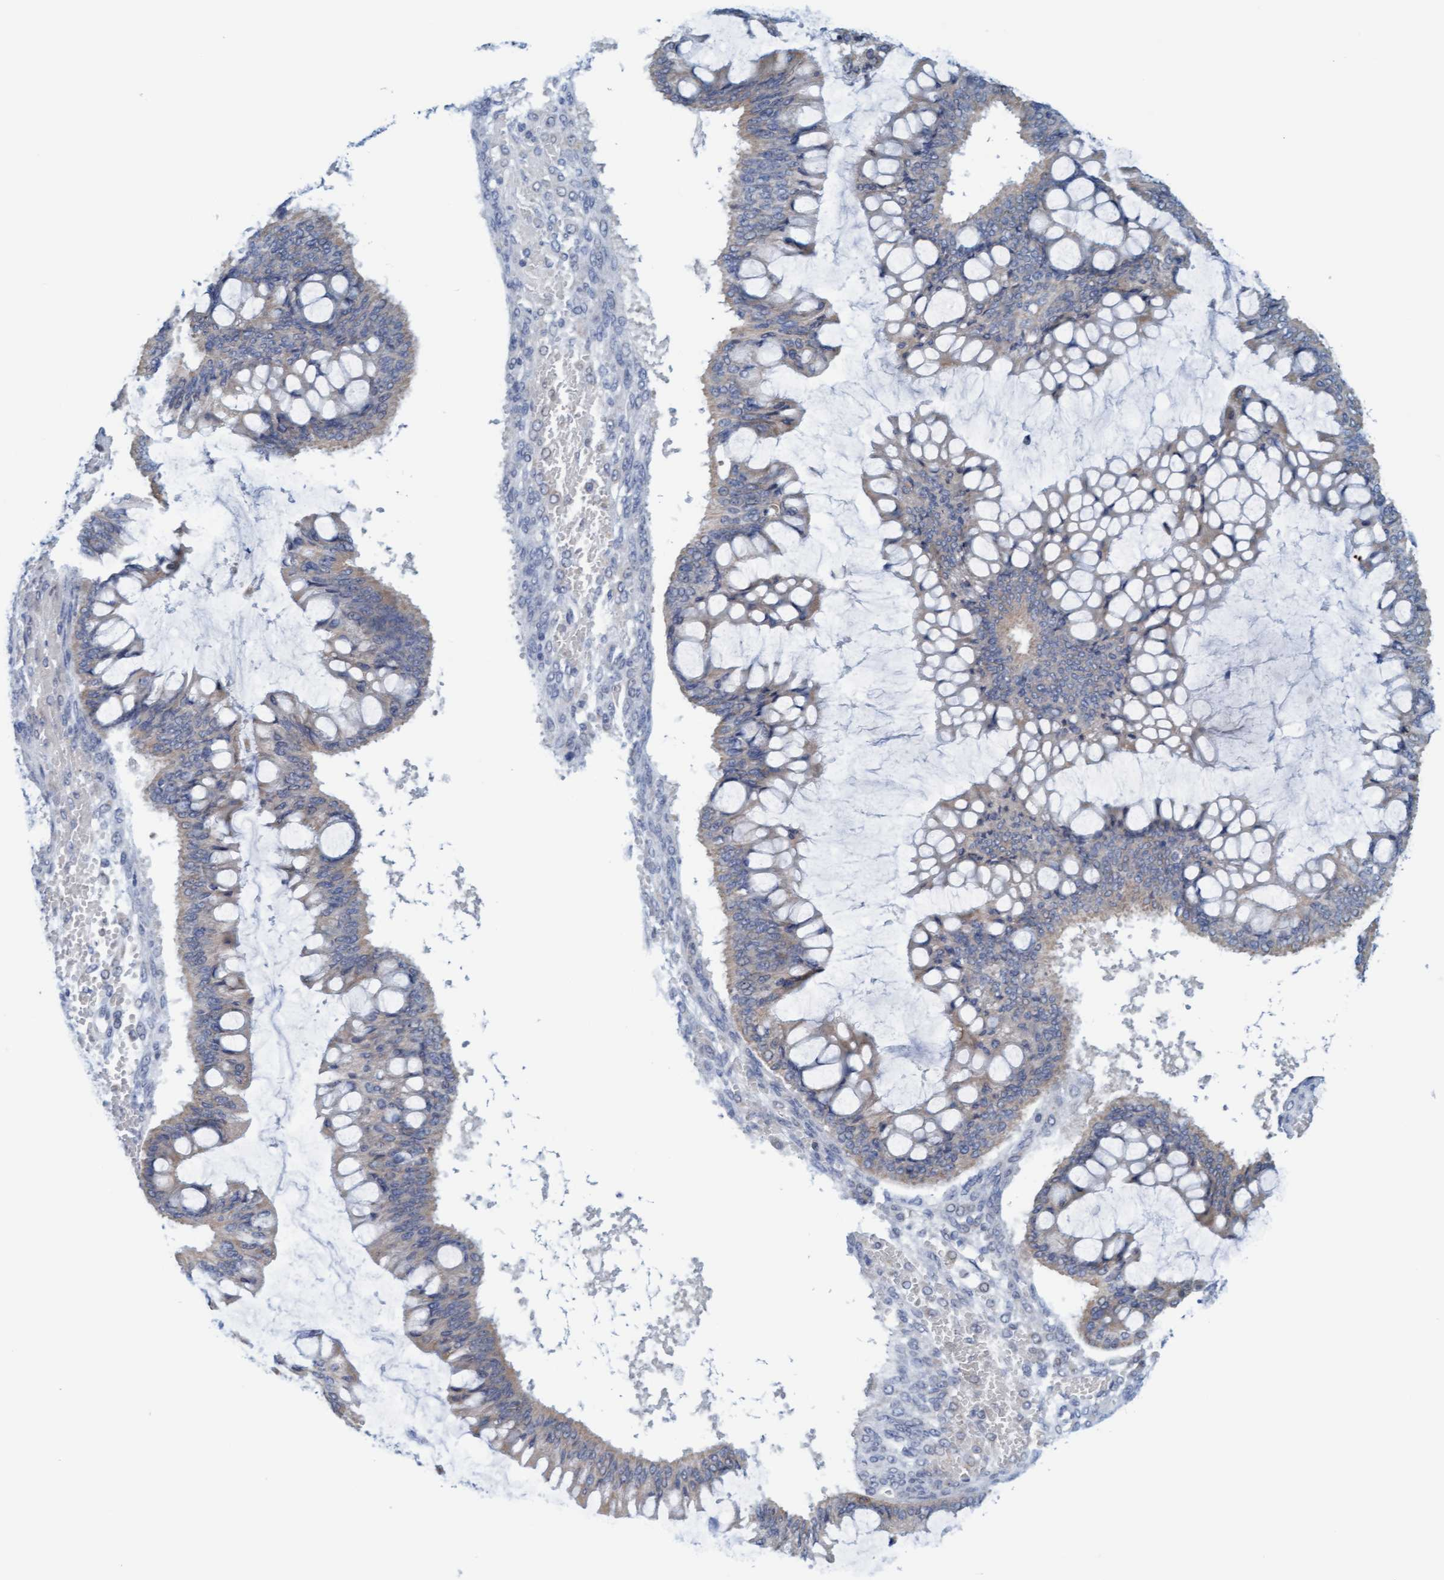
{"staining": {"intensity": "negative", "quantity": "none", "location": "none"}, "tissue": "ovarian cancer", "cell_type": "Tumor cells", "image_type": "cancer", "snomed": [{"axis": "morphology", "description": "Cystadenocarcinoma, mucinous, NOS"}, {"axis": "topography", "description": "Ovary"}], "caption": "Tumor cells are negative for protein expression in human mucinous cystadenocarcinoma (ovarian). (DAB (3,3'-diaminobenzidine) immunohistochemistry with hematoxylin counter stain).", "gene": "CPA3", "patient": {"sex": "female", "age": 73}}